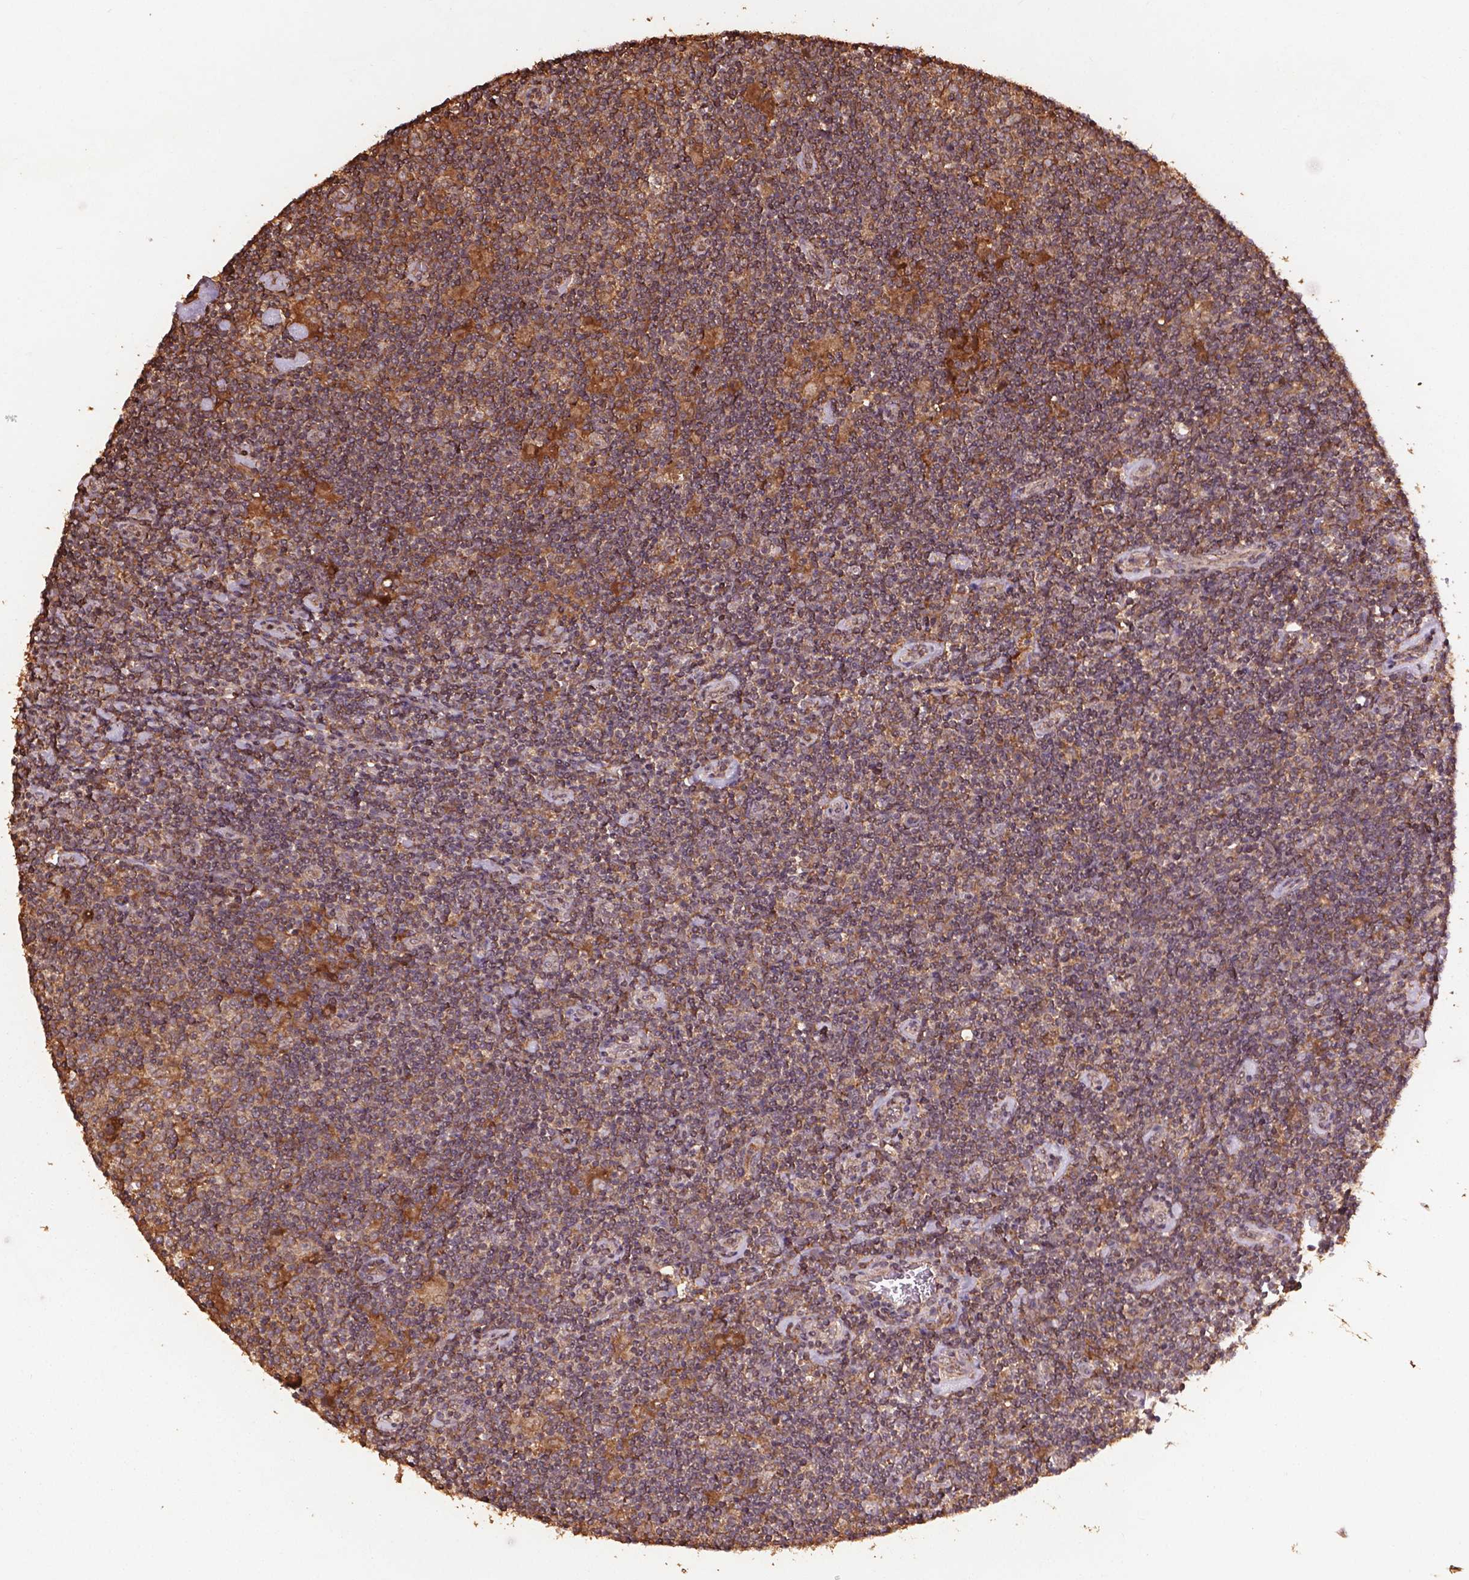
{"staining": {"intensity": "weak", "quantity": ">75%", "location": "cytoplasmic/membranous"}, "tissue": "lymphoma", "cell_type": "Tumor cells", "image_type": "cancer", "snomed": [{"axis": "morphology", "description": "Hodgkin's disease, NOS"}, {"axis": "topography", "description": "Lymph node"}], "caption": "Protein expression analysis of human lymphoma reveals weak cytoplasmic/membranous staining in about >75% of tumor cells.", "gene": "BABAM1", "patient": {"sex": "male", "age": 40}}